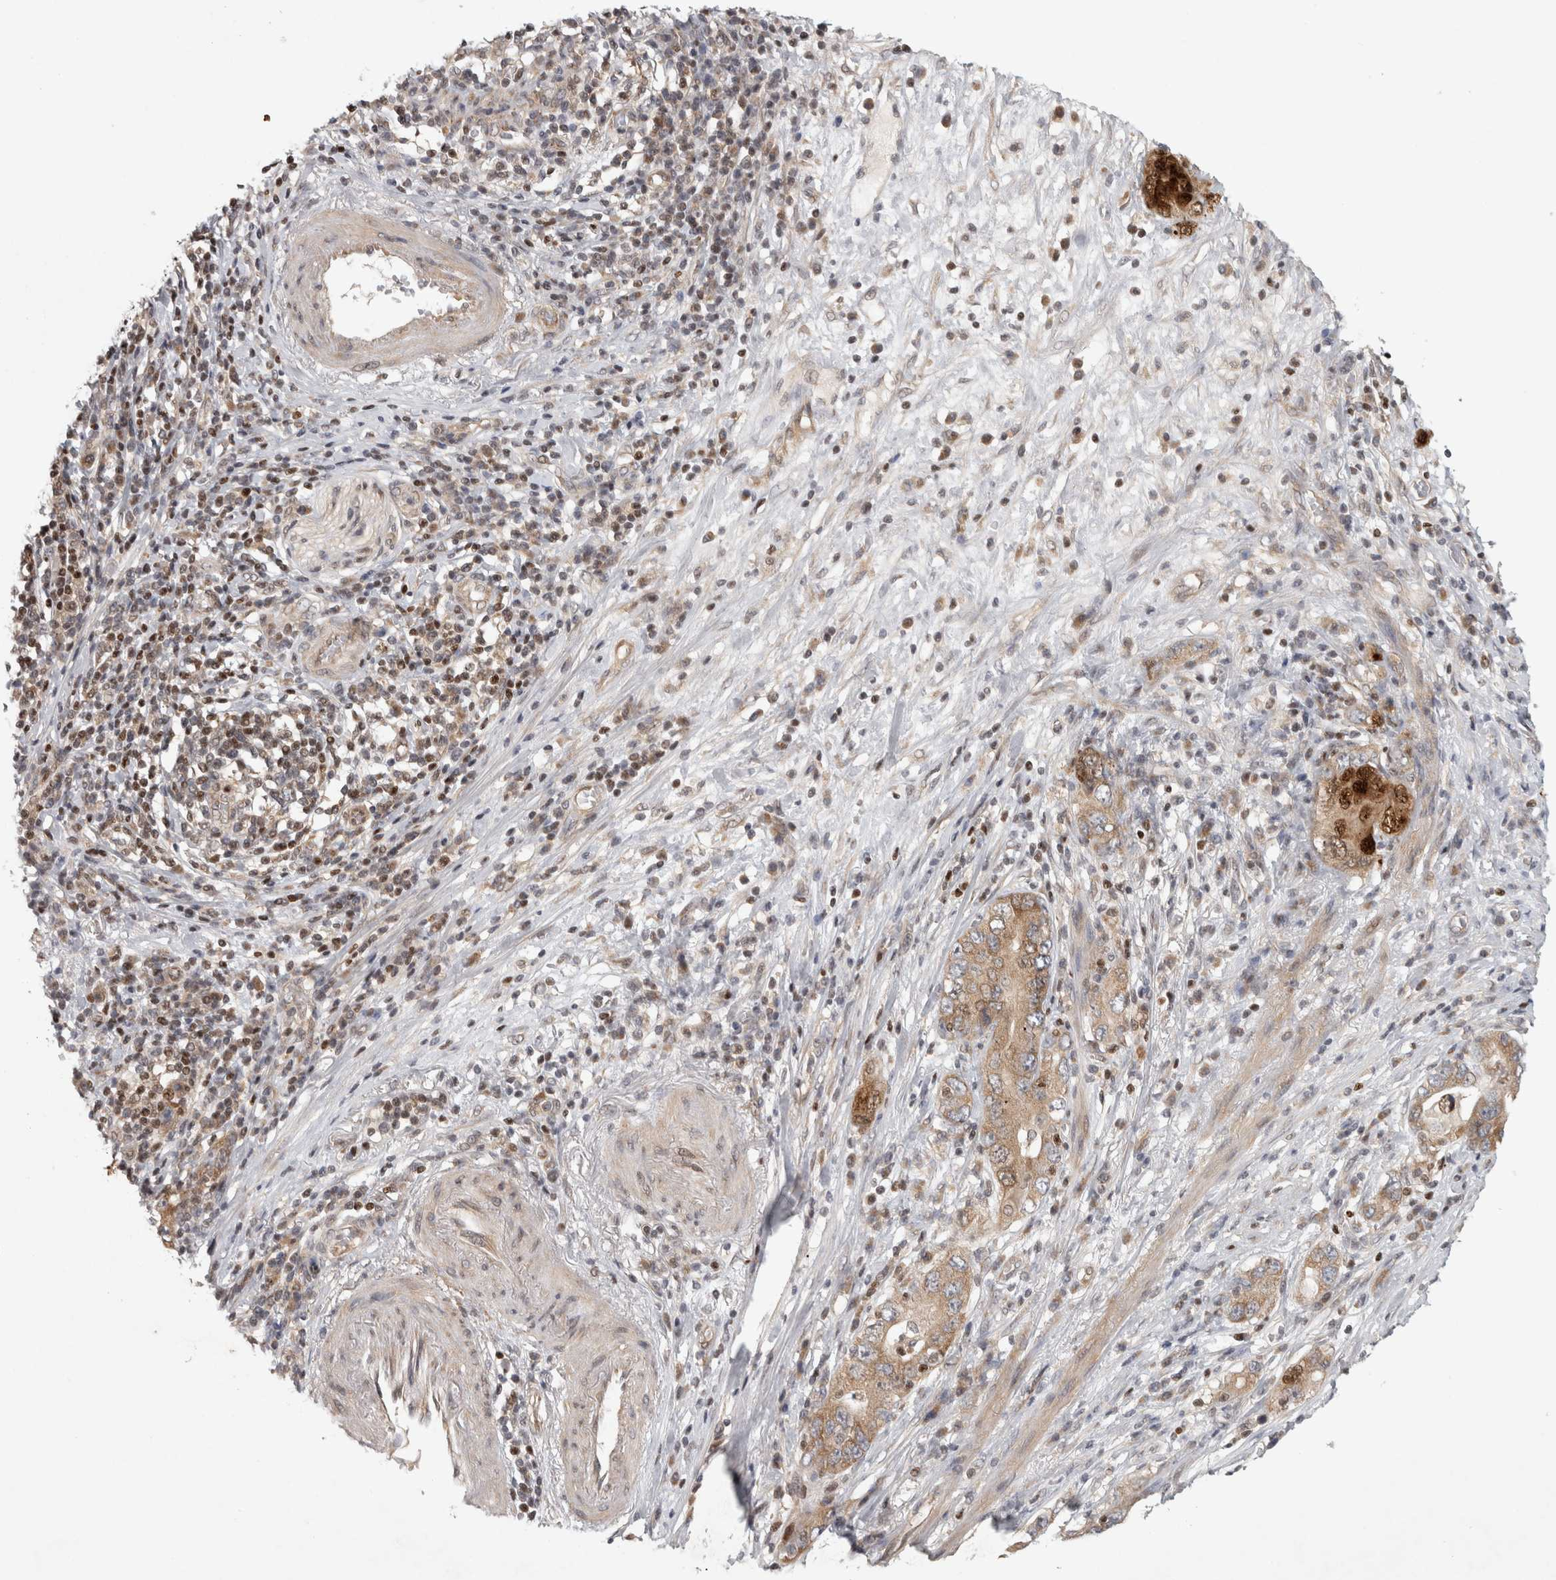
{"staining": {"intensity": "moderate", "quantity": ">75%", "location": "cytoplasmic/membranous"}, "tissue": "stomach cancer", "cell_type": "Tumor cells", "image_type": "cancer", "snomed": [{"axis": "morphology", "description": "Adenocarcinoma, NOS"}, {"axis": "topography", "description": "Stomach, lower"}], "caption": "Protein positivity by immunohistochemistry (IHC) reveals moderate cytoplasmic/membranous expression in about >75% of tumor cells in adenocarcinoma (stomach).", "gene": "KDM8", "patient": {"sex": "female", "age": 93}}